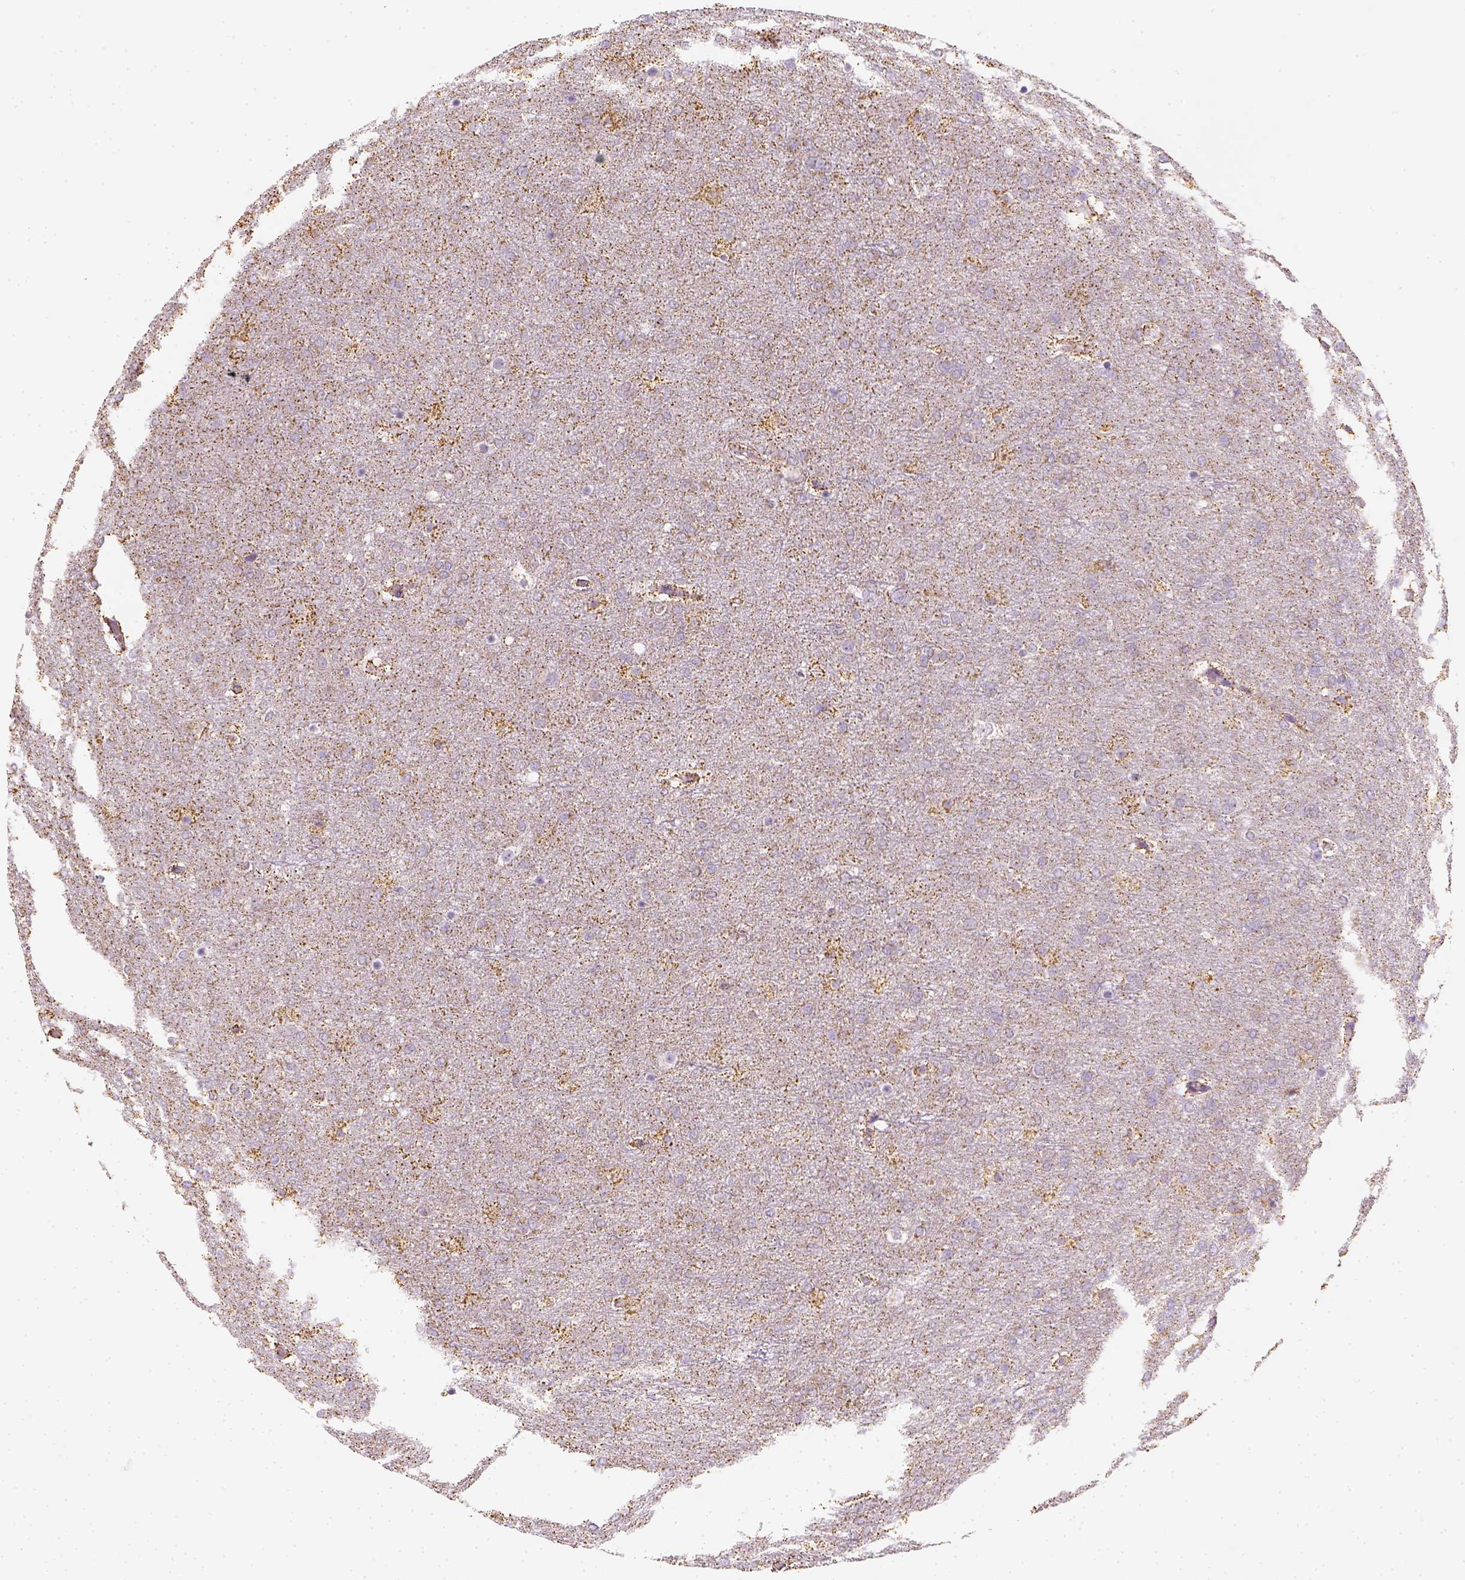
{"staining": {"intensity": "negative", "quantity": "none", "location": "none"}, "tissue": "glioma", "cell_type": "Tumor cells", "image_type": "cancer", "snomed": [{"axis": "morphology", "description": "Glioma, malignant, High grade"}, {"axis": "topography", "description": "Brain"}], "caption": "Protein analysis of glioma displays no significant staining in tumor cells.", "gene": "LCA5", "patient": {"sex": "female", "age": 61}}